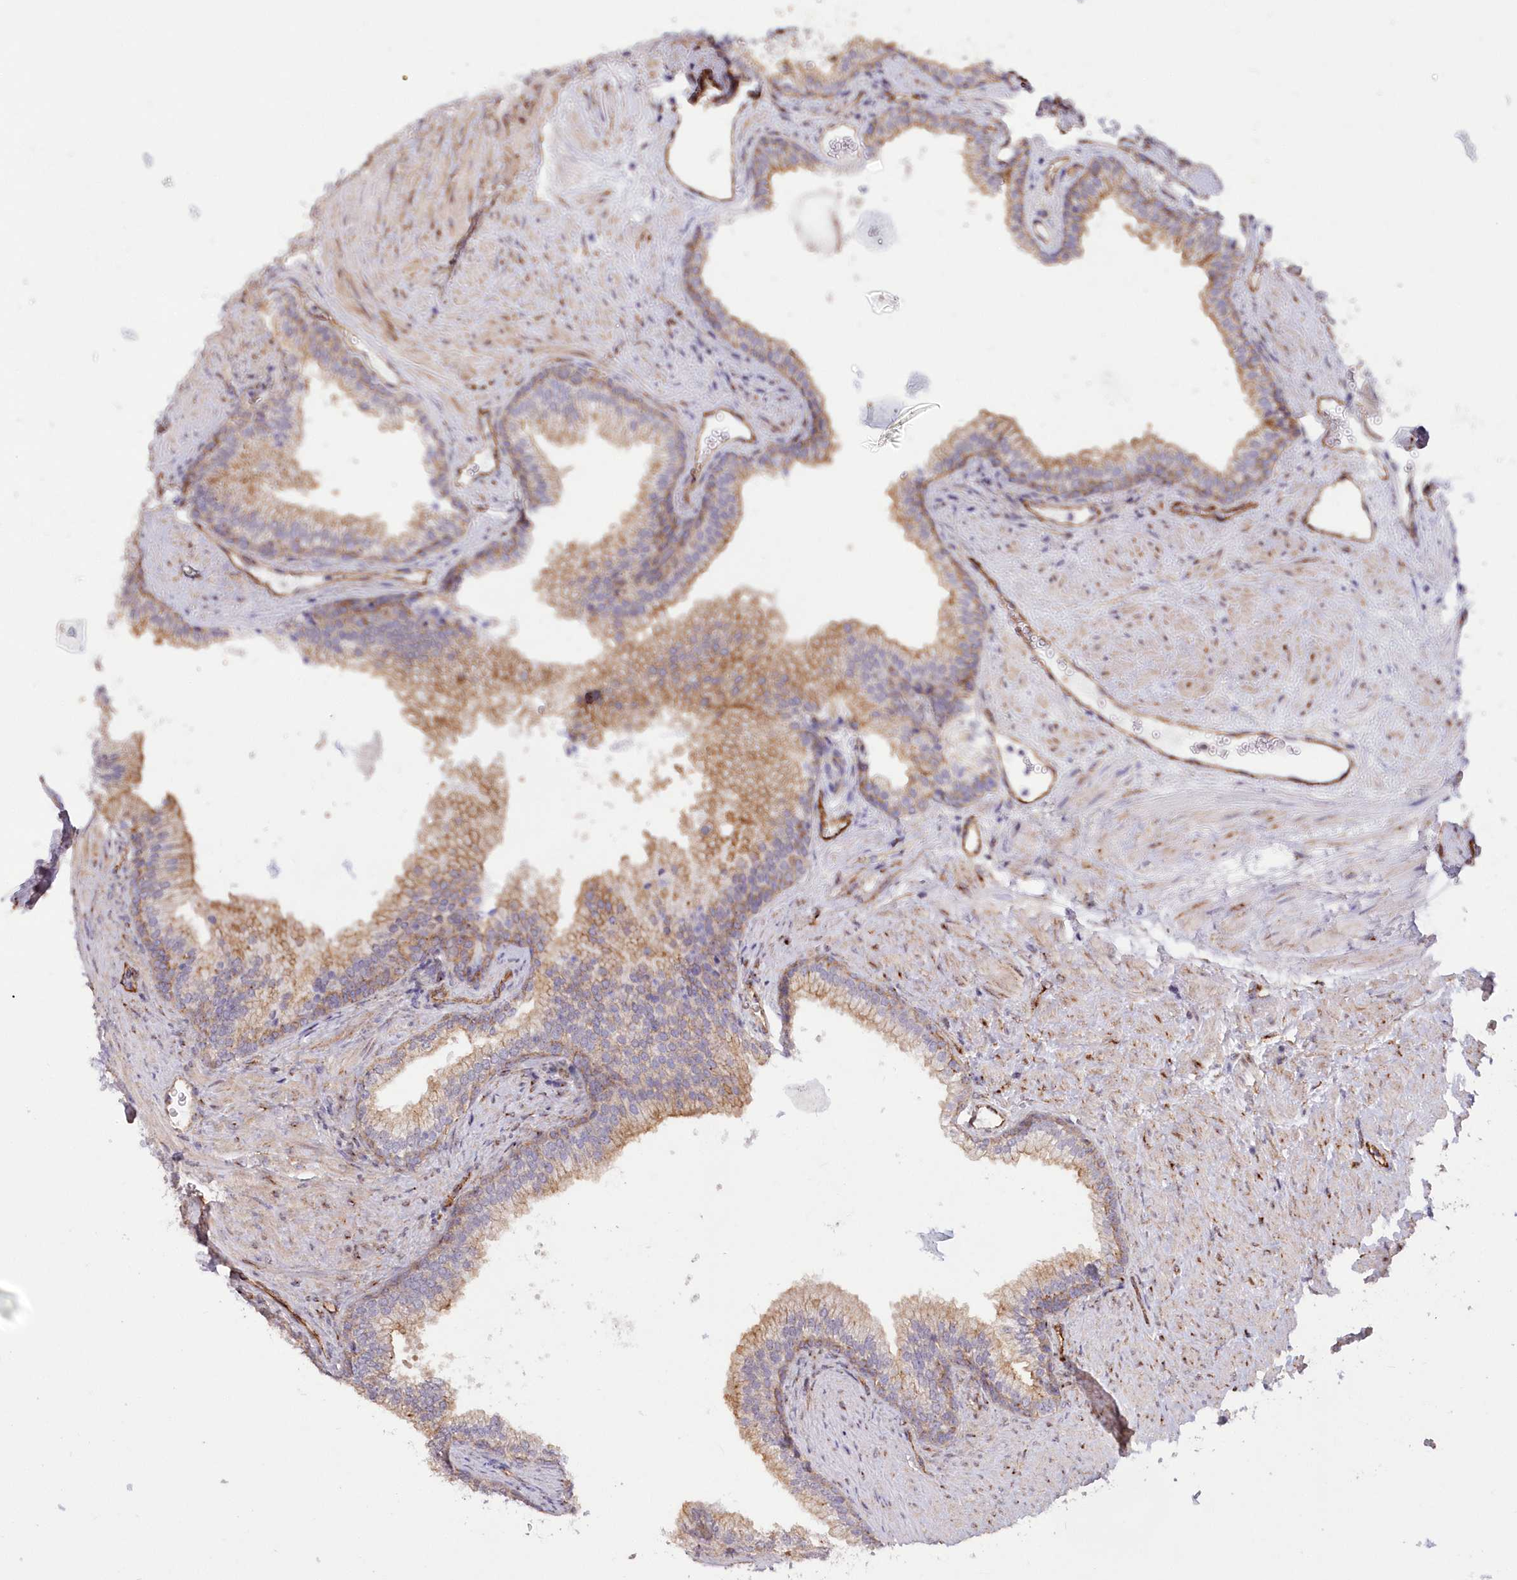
{"staining": {"intensity": "moderate", "quantity": "25%-75%", "location": "cytoplasmic/membranous"}, "tissue": "prostate", "cell_type": "Glandular cells", "image_type": "normal", "snomed": [{"axis": "morphology", "description": "Normal tissue, NOS"}, {"axis": "topography", "description": "Prostate"}], "caption": "This photomicrograph displays immunohistochemistry staining of benign prostate, with medium moderate cytoplasmic/membranous expression in about 25%-75% of glandular cells.", "gene": "RAB11FIP5", "patient": {"sex": "male", "age": 76}}